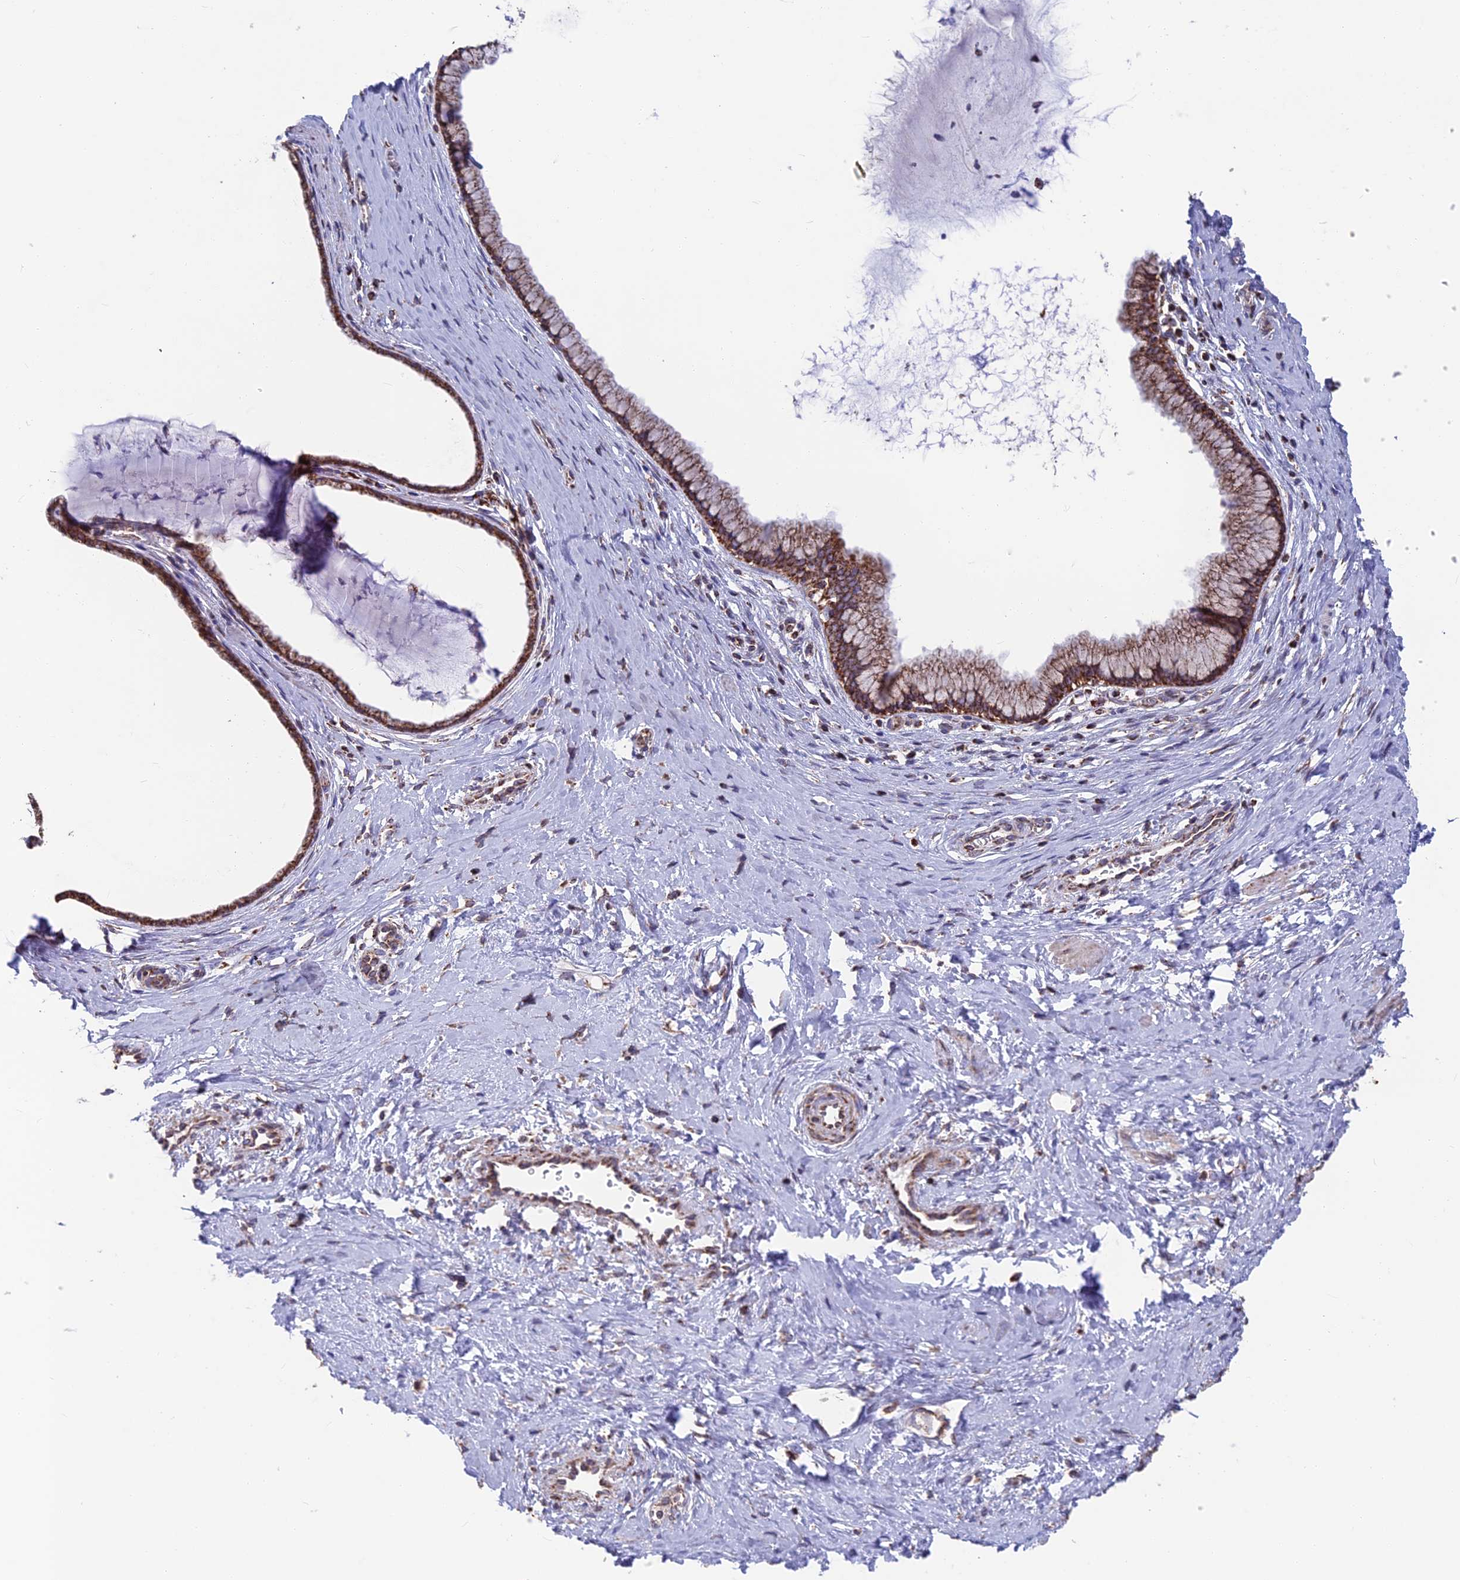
{"staining": {"intensity": "strong", "quantity": ">75%", "location": "cytoplasmic/membranous"}, "tissue": "cervix", "cell_type": "Glandular cells", "image_type": "normal", "snomed": [{"axis": "morphology", "description": "Normal tissue, NOS"}, {"axis": "topography", "description": "Cervix"}], "caption": "Immunohistochemical staining of unremarkable cervix demonstrates high levels of strong cytoplasmic/membranous expression in about >75% of glandular cells. (DAB (3,3'-diaminobenzidine) IHC, brown staining for protein, blue staining for nuclei).", "gene": "CS", "patient": {"sex": "female", "age": 36}}